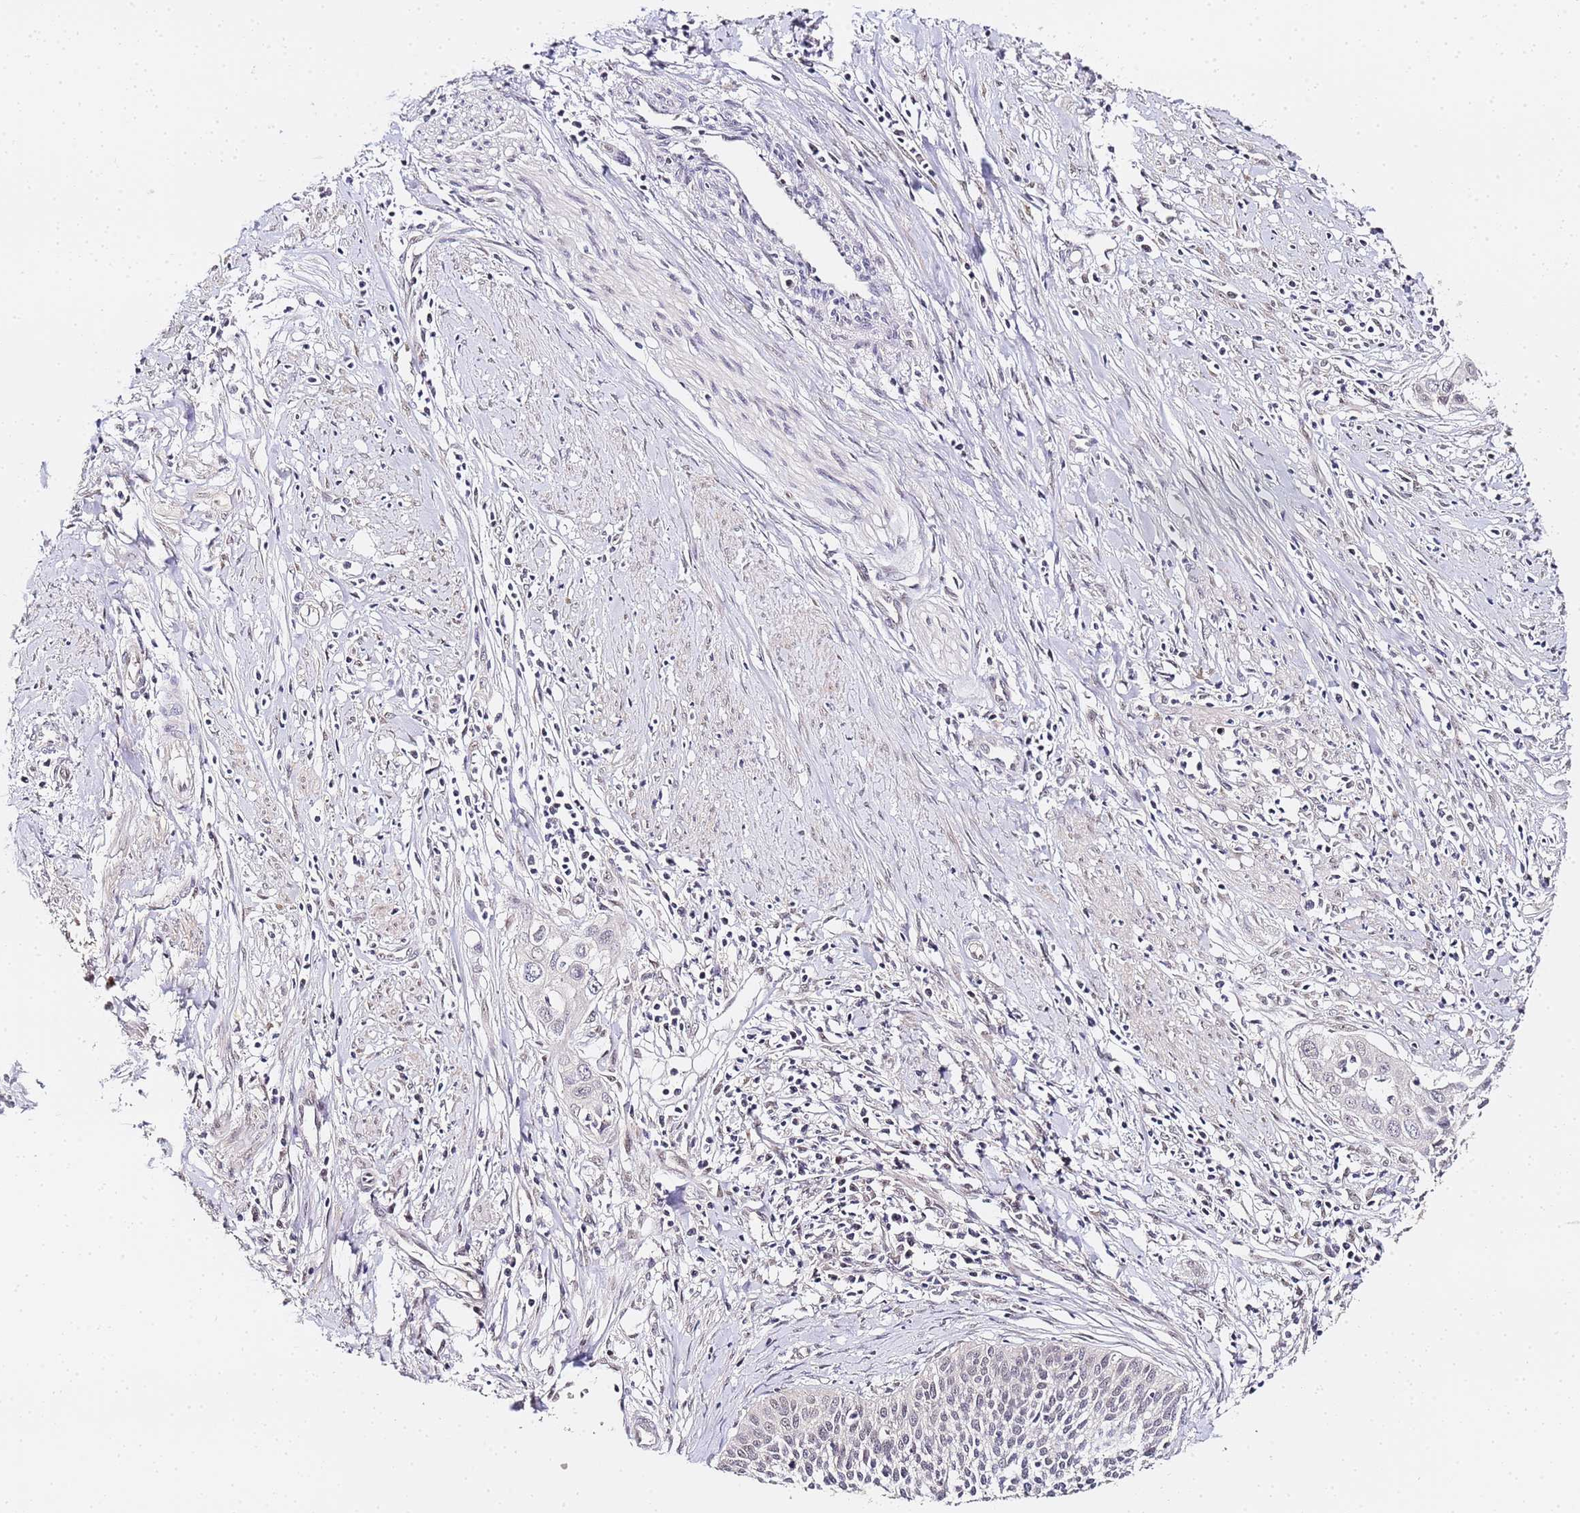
{"staining": {"intensity": "negative", "quantity": "none", "location": "none"}, "tissue": "cervical cancer", "cell_type": "Tumor cells", "image_type": "cancer", "snomed": [{"axis": "morphology", "description": "Squamous cell carcinoma, NOS"}, {"axis": "topography", "description": "Cervix"}], "caption": "A high-resolution micrograph shows immunohistochemistry staining of squamous cell carcinoma (cervical), which reveals no significant staining in tumor cells.", "gene": "LSM3", "patient": {"sex": "female", "age": 34}}